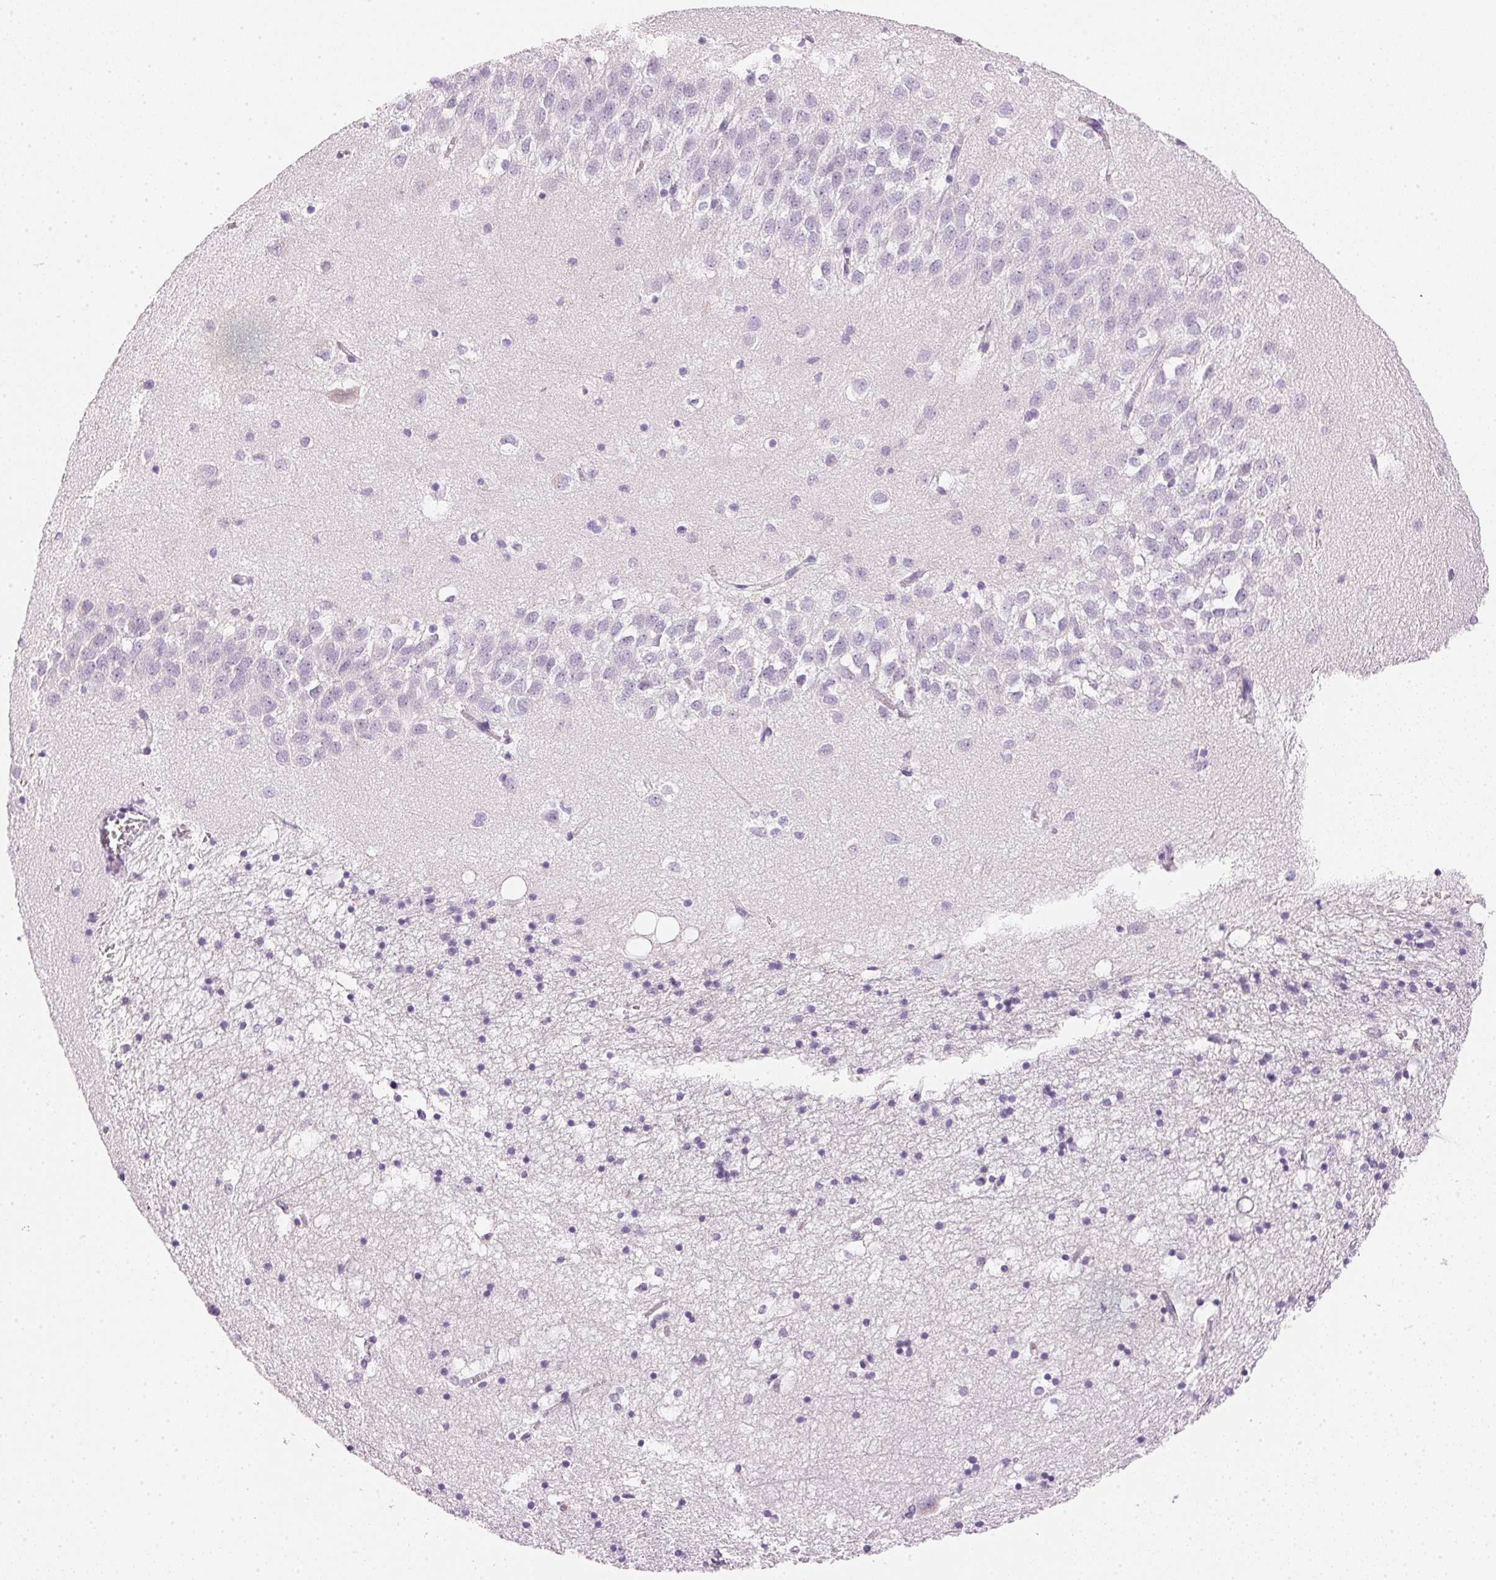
{"staining": {"intensity": "negative", "quantity": "none", "location": "none"}, "tissue": "hippocampus", "cell_type": "Glial cells", "image_type": "normal", "snomed": [{"axis": "morphology", "description": "Normal tissue, NOS"}, {"axis": "topography", "description": "Hippocampus"}], "caption": "This is an immunohistochemistry photomicrograph of benign human hippocampus. There is no expression in glial cells.", "gene": "IGFBP1", "patient": {"sex": "male", "age": 58}}